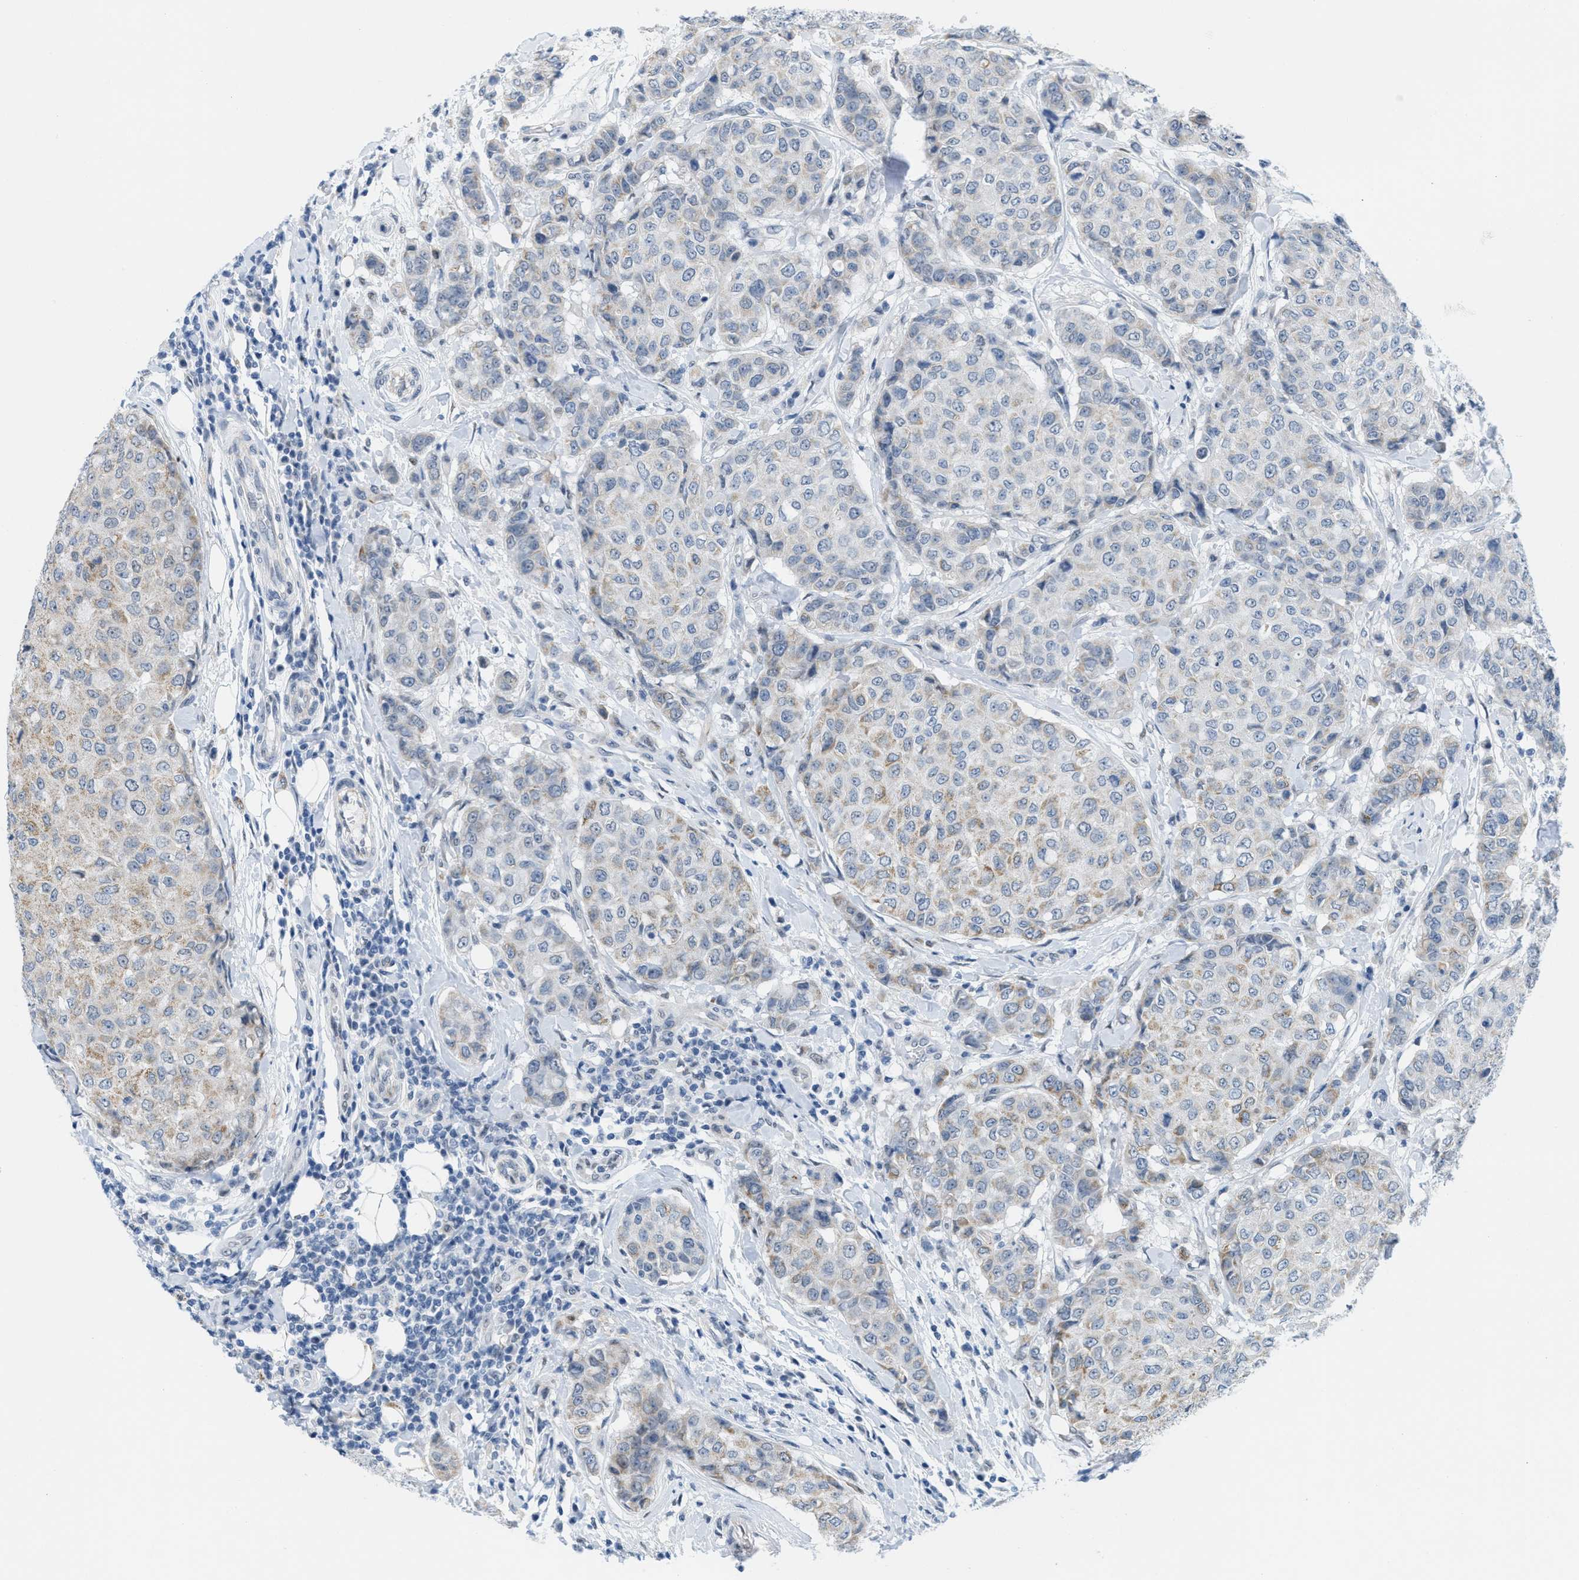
{"staining": {"intensity": "weak", "quantity": "<25%", "location": "cytoplasmic/membranous"}, "tissue": "breast cancer", "cell_type": "Tumor cells", "image_type": "cancer", "snomed": [{"axis": "morphology", "description": "Duct carcinoma"}, {"axis": "topography", "description": "Breast"}], "caption": "This is an immunohistochemistry micrograph of breast cancer (intraductal carcinoma). There is no expression in tumor cells.", "gene": "HS3ST2", "patient": {"sex": "female", "age": 27}}